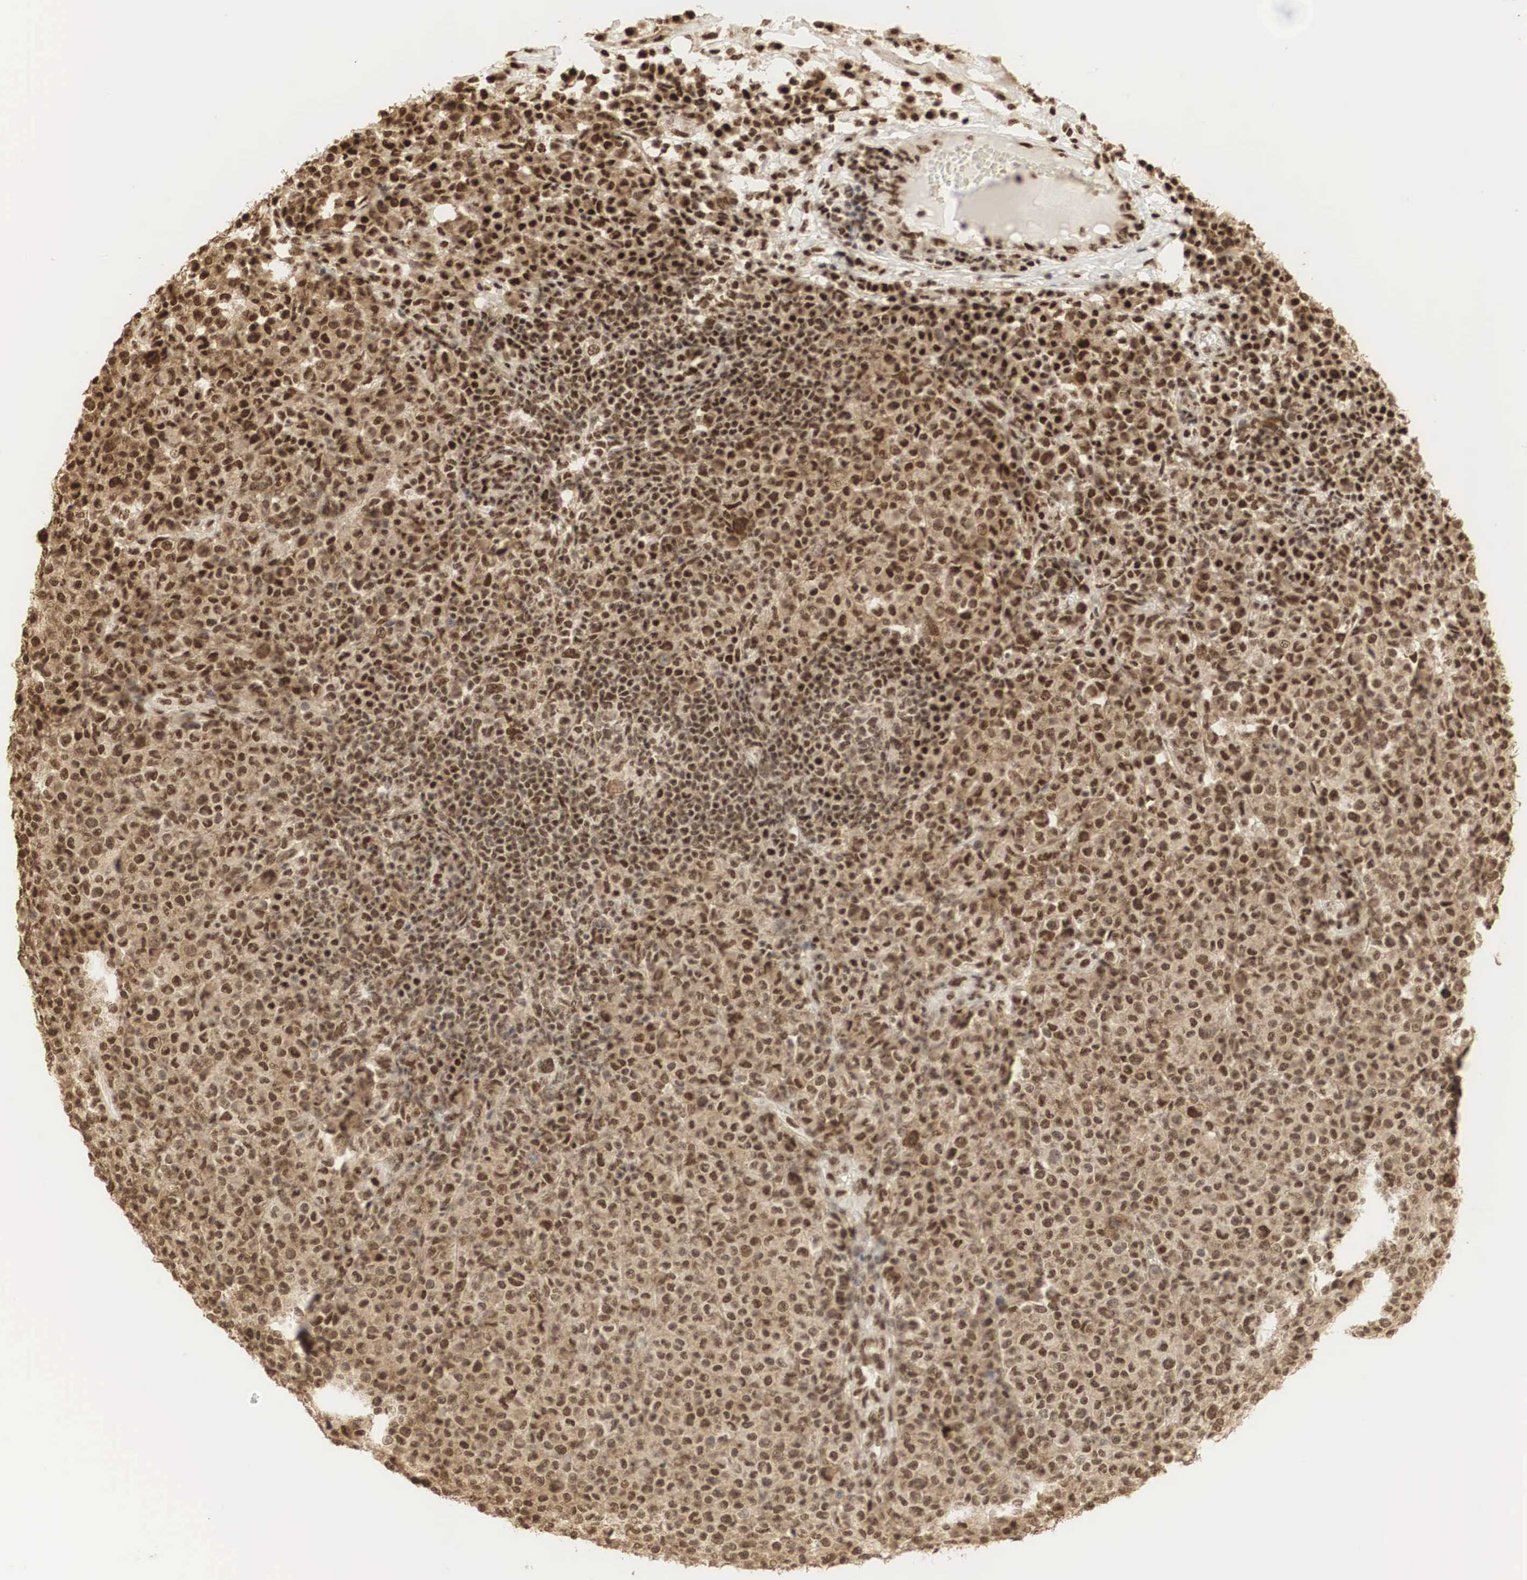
{"staining": {"intensity": "strong", "quantity": ">75%", "location": "cytoplasmic/membranous,nuclear"}, "tissue": "melanoma", "cell_type": "Tumor cells", "image_type": "cancer", "snomed": [{"axis": "morphology", "description": "Malignant melanoma, Metastatic site"}, {"axis": "topography", "description": "Skin"}], "caption": "Protein expression analysis of human malignant melanoma (metastatic site) reveals strong cytoplasmic/membranous and nuclear staining in approximately >75% of tumor cells. (DAB IHC with brightfield microscopy, high magnification).", "gene": "RNF113A", "patient": {"sex": "male", "age": 32}}